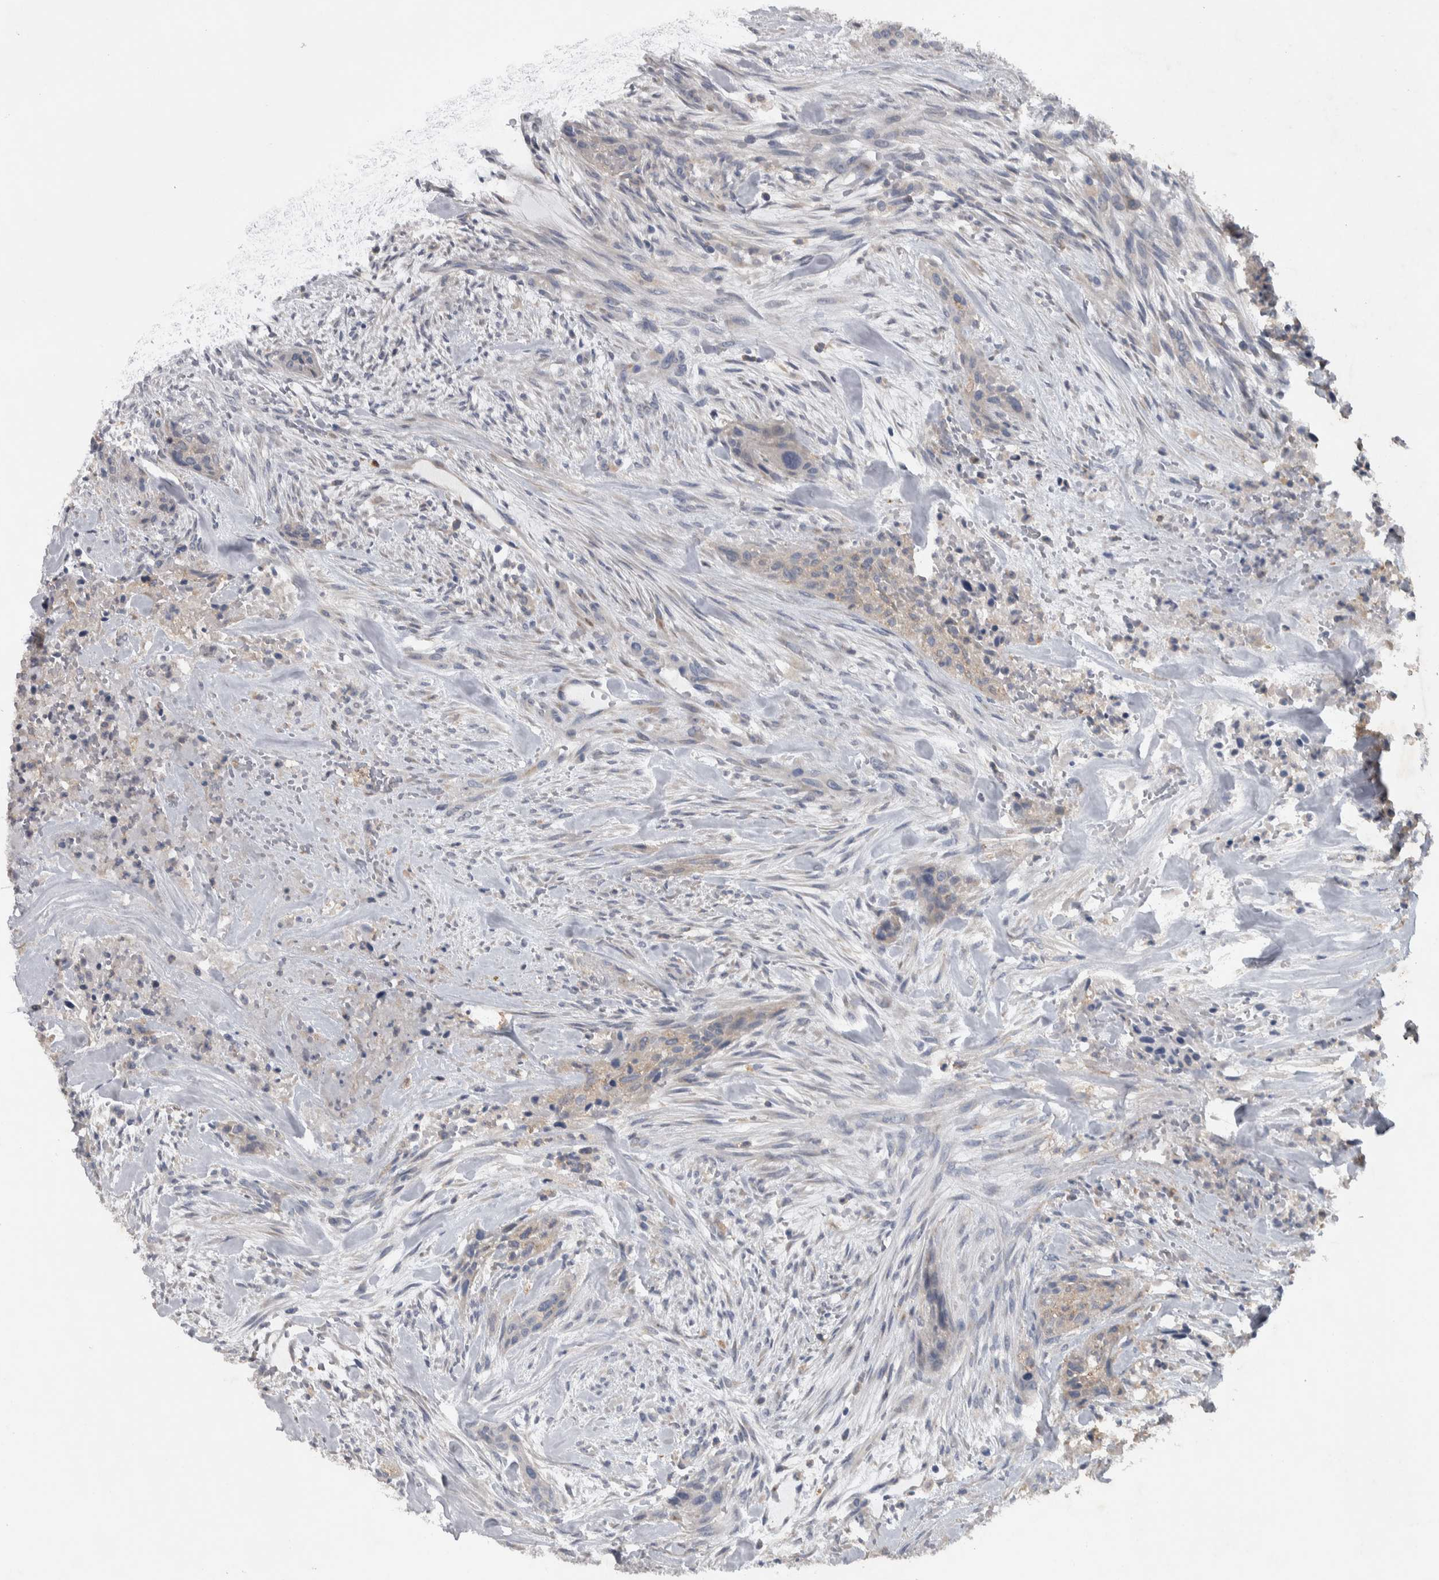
{"staining": {"intensity": "weak", "quantity": ">75%", "location": "cytoplasmic/membranous"}, "tissue": "urothelial cancer", "cell_type": "Tumor cells", "image_type": "cancer", "snomed": [{"axis": "morphology", "description": "Urothelial carcinoma, High grade"}, {"axis": "topography", "description": "Urinary bladder"}], "caption": "Tumor cells demonstrate low levels of weak cytoplasmic/membranous staining in about >75% of cells in human high-grade urothelial carcinoma.", "gene": "NT5C2", "patient": {"sex": "male", "age": 35}}